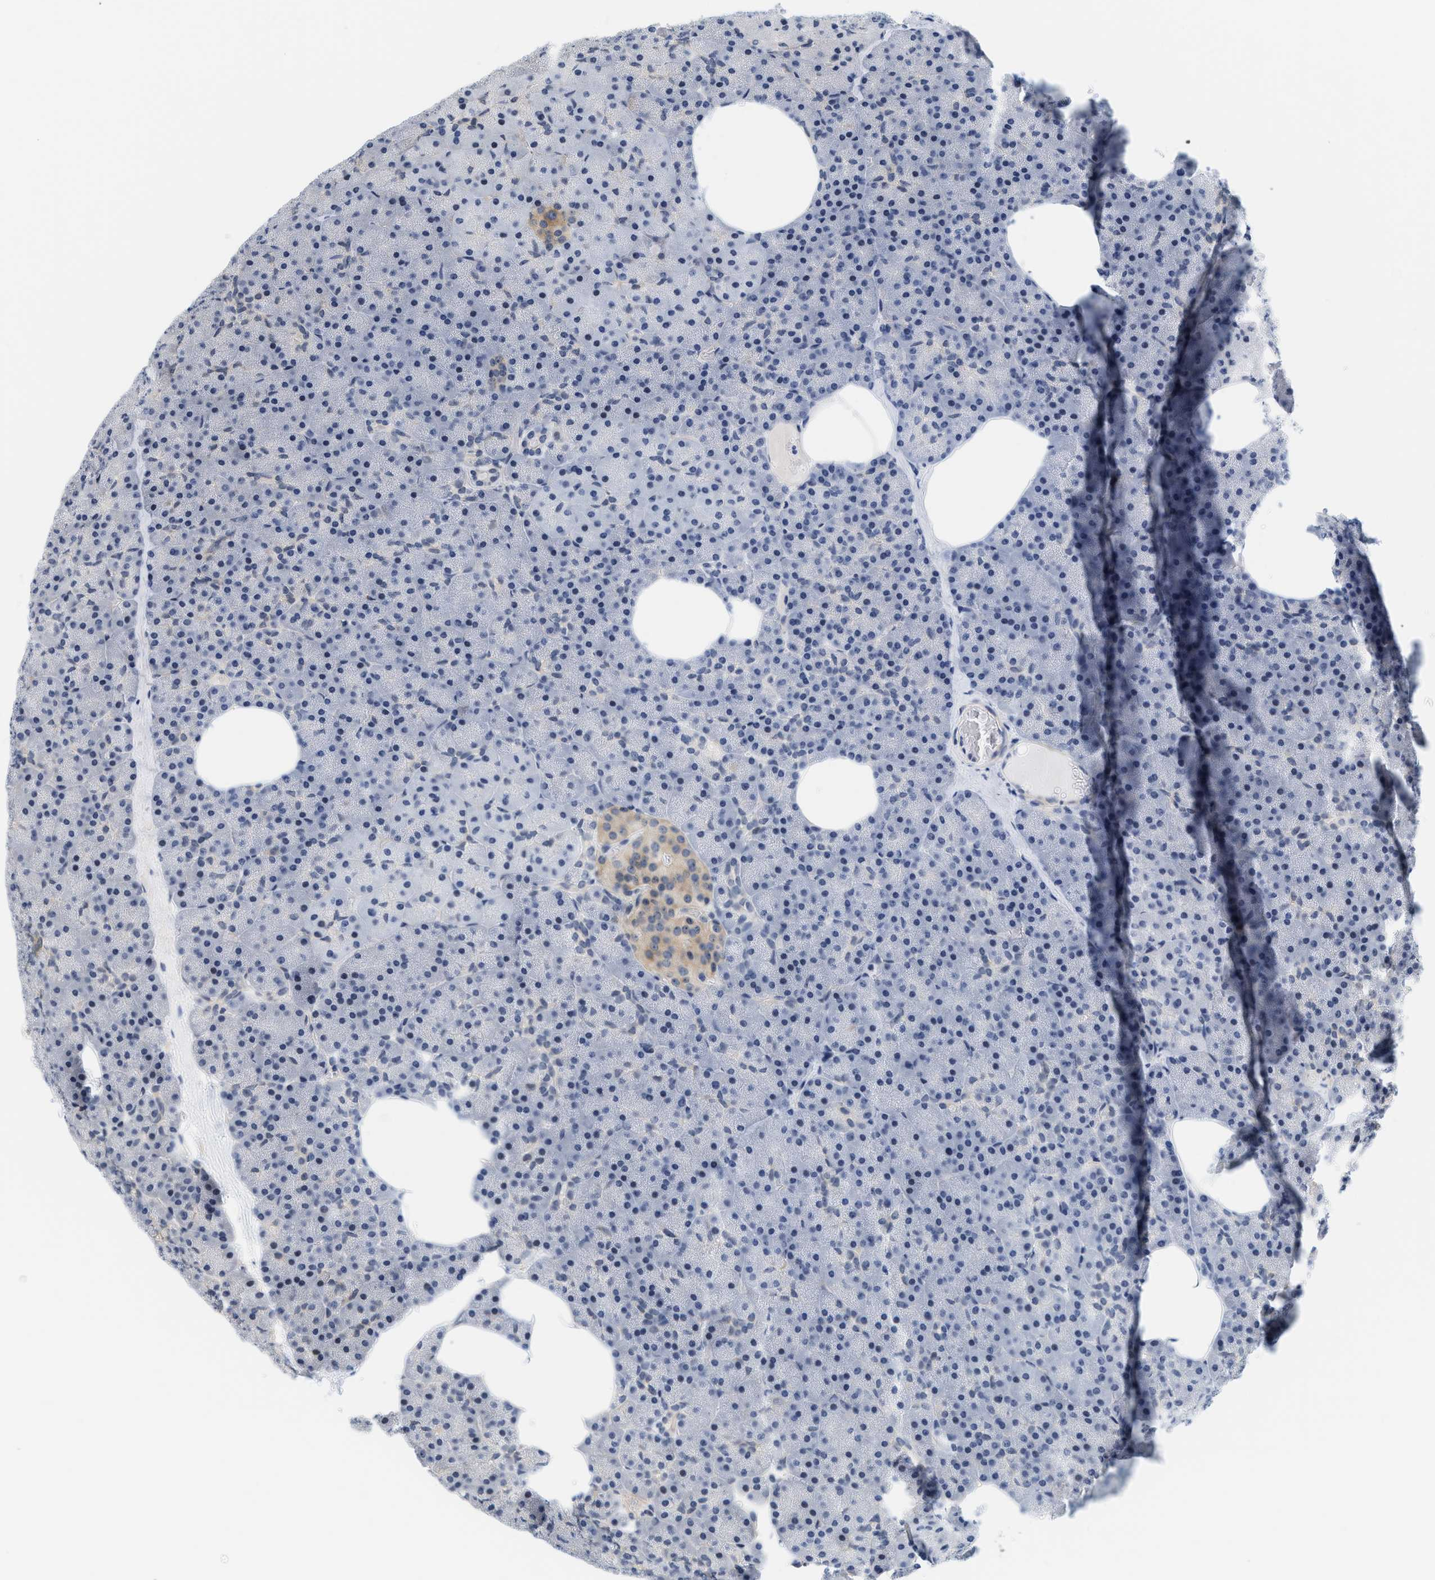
{"staining": {"intensity": "negative", "quantity": "none", "location": "none"}, "tissue": "pancreas", "cell_type": "Exocrine glandular cells", "image_type": "normal", "snomed": [{"axis": "morphology", "description": "Normal tissue, NOS"}, {"axis": "morphology", "description": "Carcinoid, malignant, NOS"}, {"axis": "topography", "description": "Pancreas"}], "caption": "A high-resolution image shows immunohistochemistry (IHC) staining of normal pancreas, which reveals no significant expression in exocrine glandular cells. (DAB immunohistochemistry (IHC), high magnification).", "gene": "GPRASP2", "patient": {"sex": "female", "age": 35}}